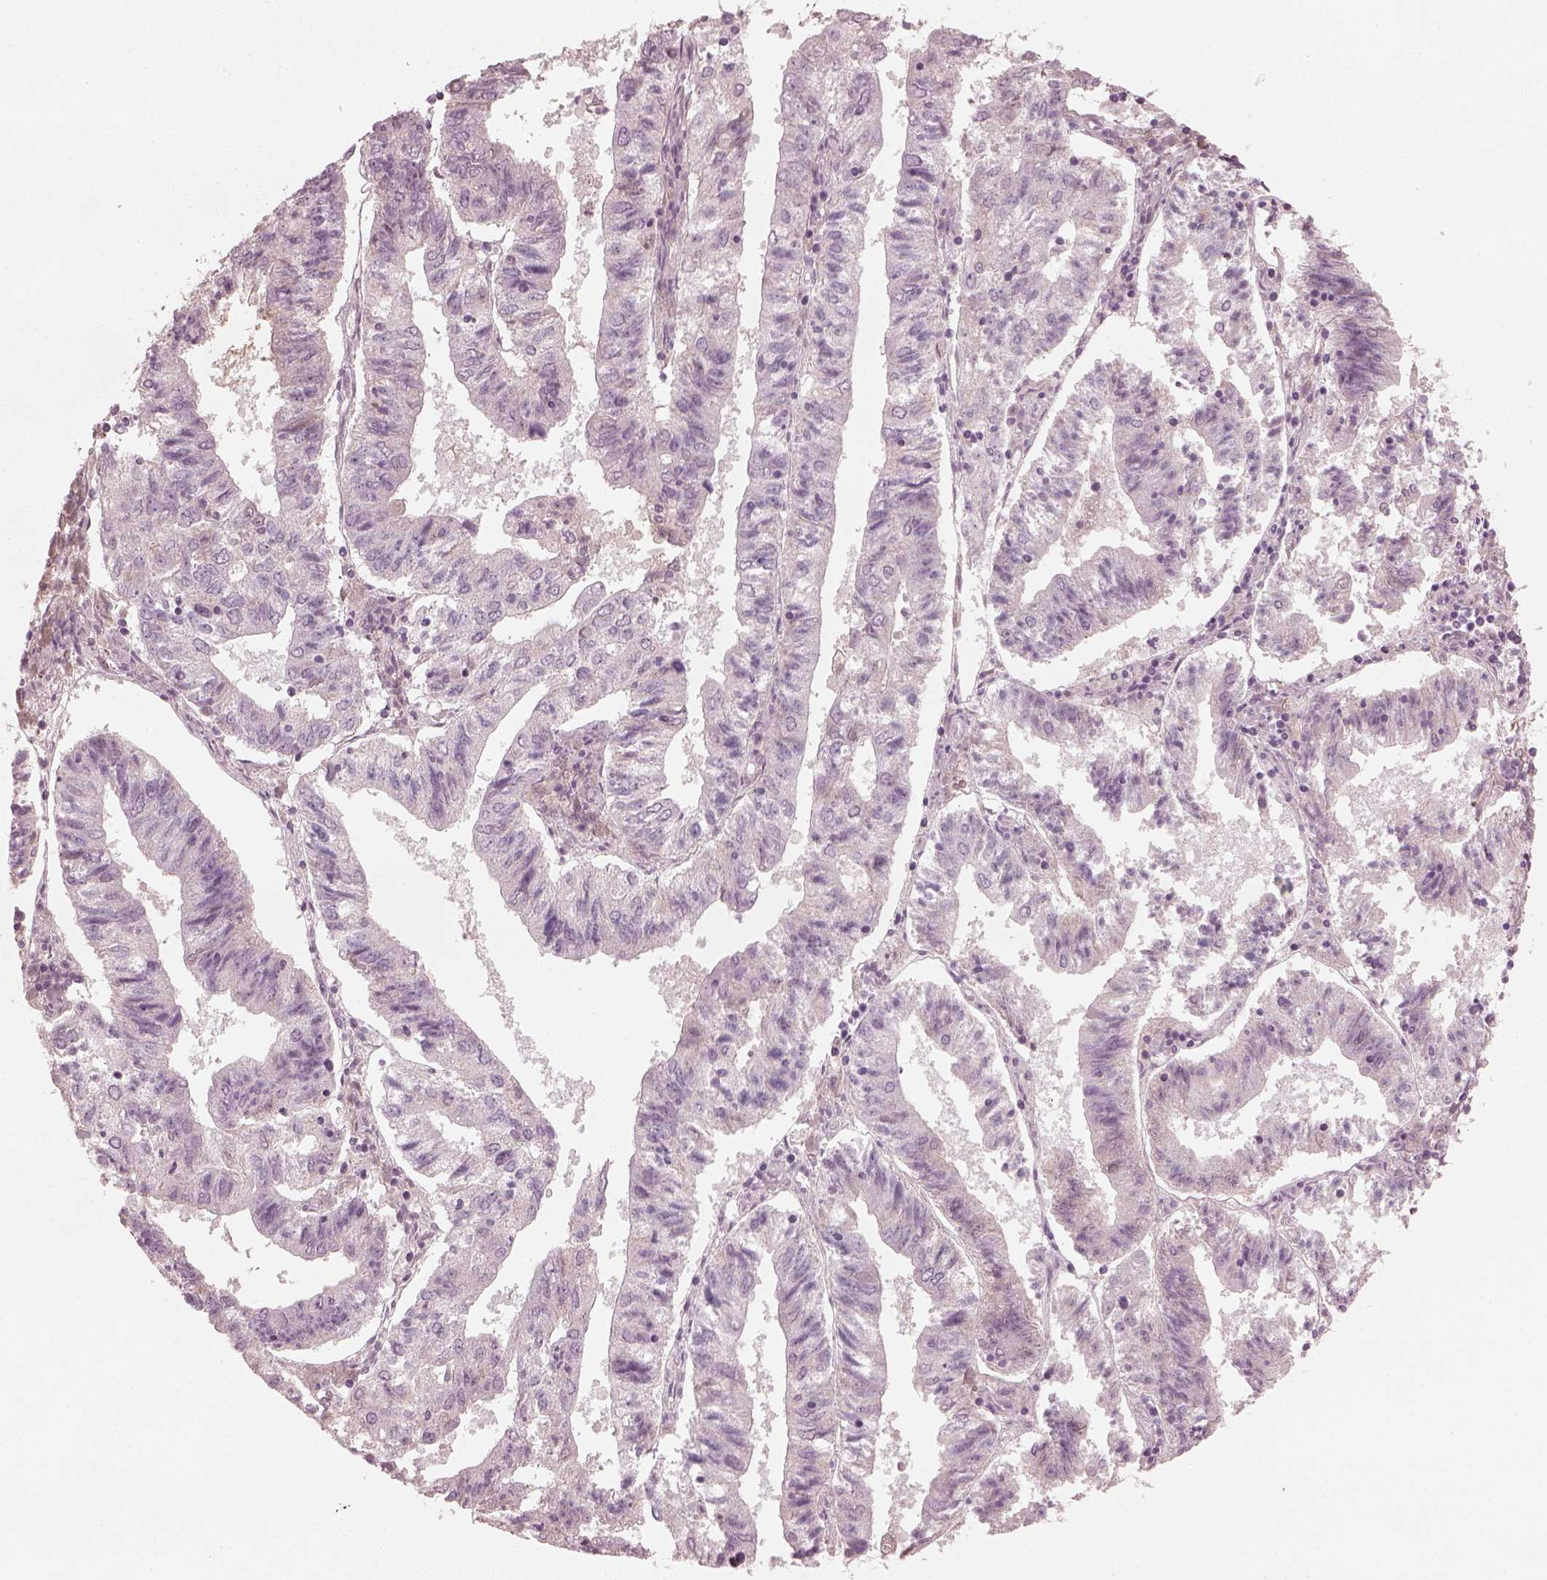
{"staining": {"intensity": "negative", "quantity": "none", "location": "none"}, "tissue": "endometrial cancer", "cell_type": "Tumor cells", "image_type": "cancer", "snomed": [{"axis": "morphology", "description": "Adenocarcinoma, NOS"}, {"axis": "topography", "description": "Endometrium"}], "caption": "This is a photomicrograph of immunohistochemistry staining of endometrial cancer (adenocarcinoma), which shows no expression in tumor cells.", "gene": "OPTC", "patient": {"sex": "female", "age": 82}}